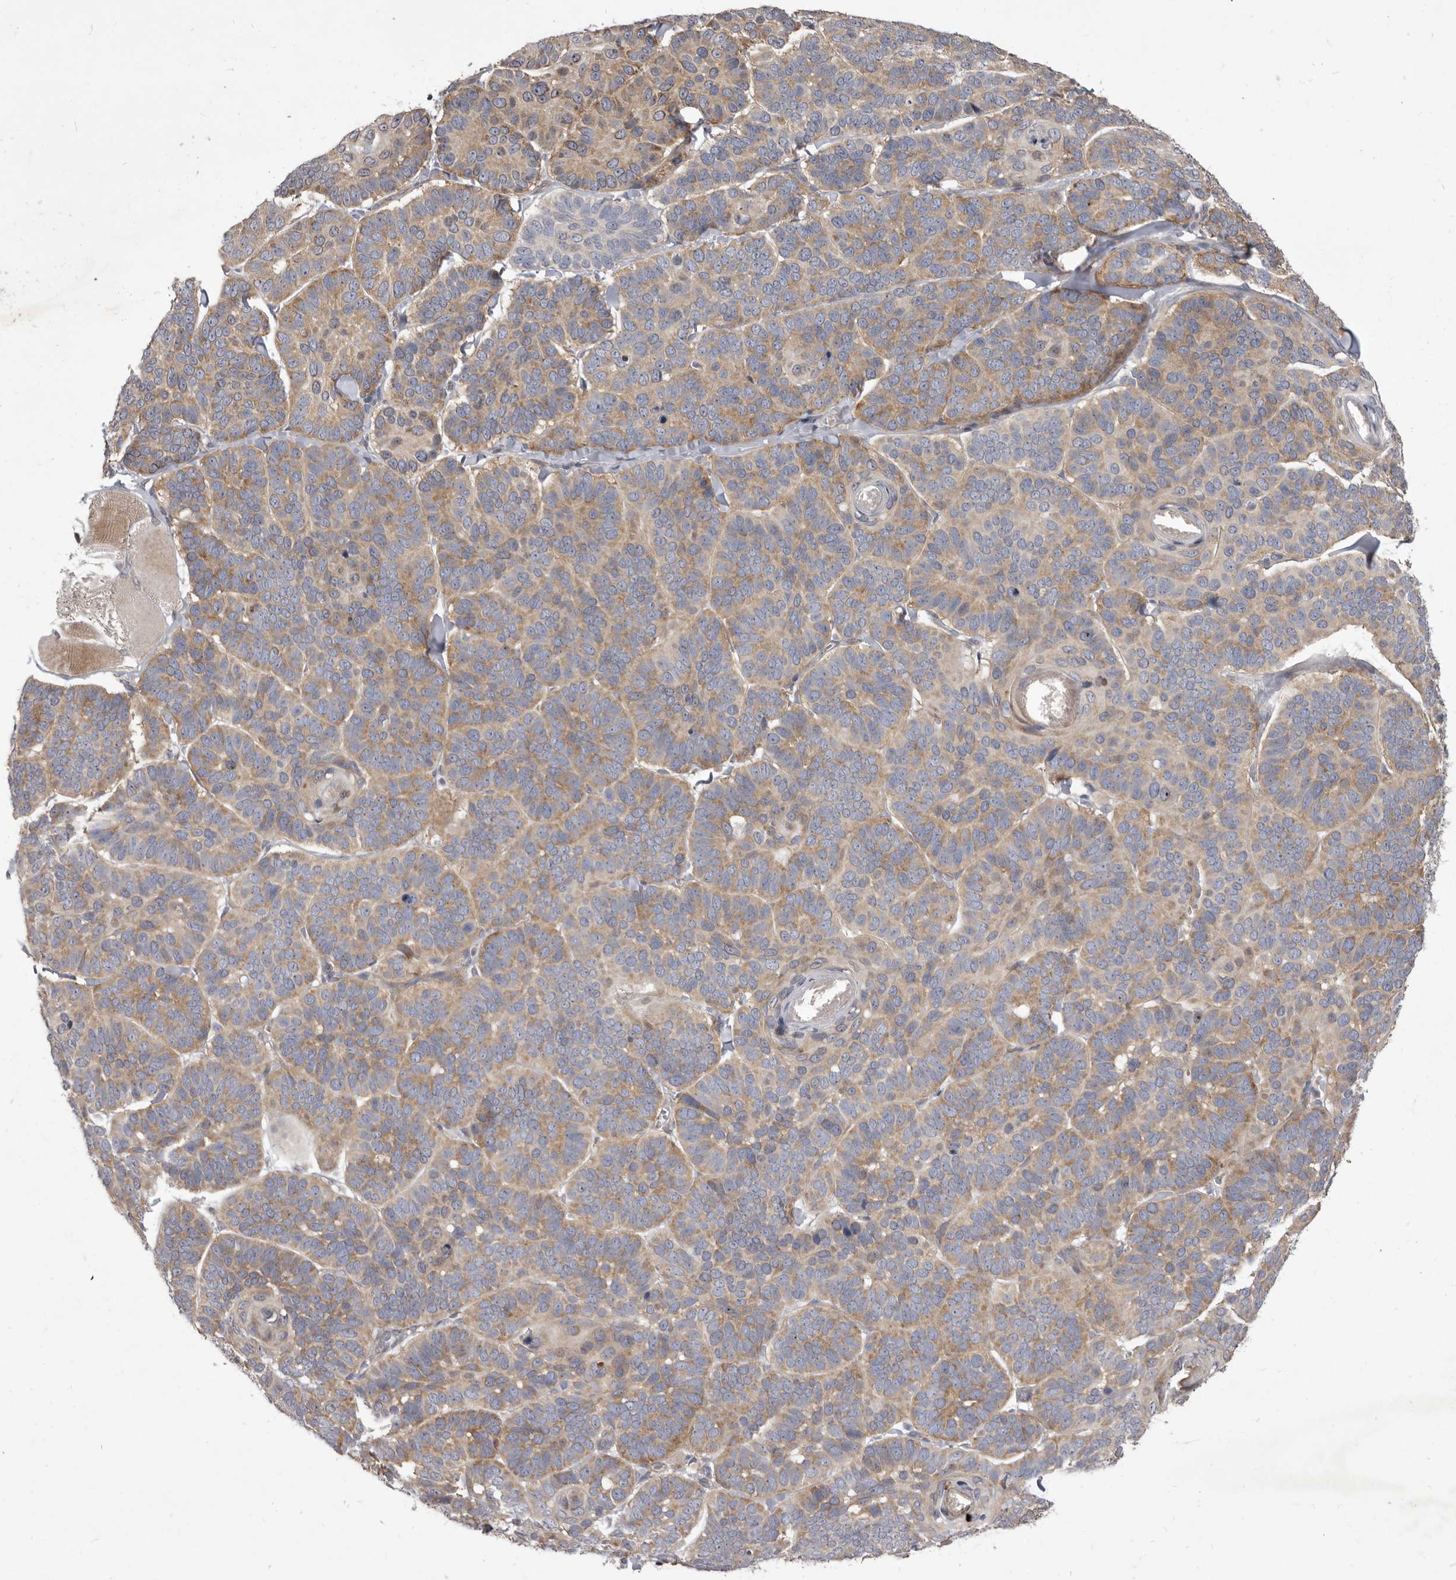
{"staining": {"intensity": "weak", "quantity": ">75%", "location": "cytoplasmic/membranous"}, "tissue": "skin cancer", "cell_type": "Tumor cells", "image_type": "cancer", "snomed": [{"axis": "morphology", "description": "Basal cell carcinoma"}, {"axis": "topography", "description": "Skin"}], "caption": "Skin cancer stained for a protein (brown) demonstrates weak cytoplasmic/membranous positive positivity in approximately >75% of tumor cells.", "gene": "TBC1D8B", "patient": {"sex": "male", "age": 62}}